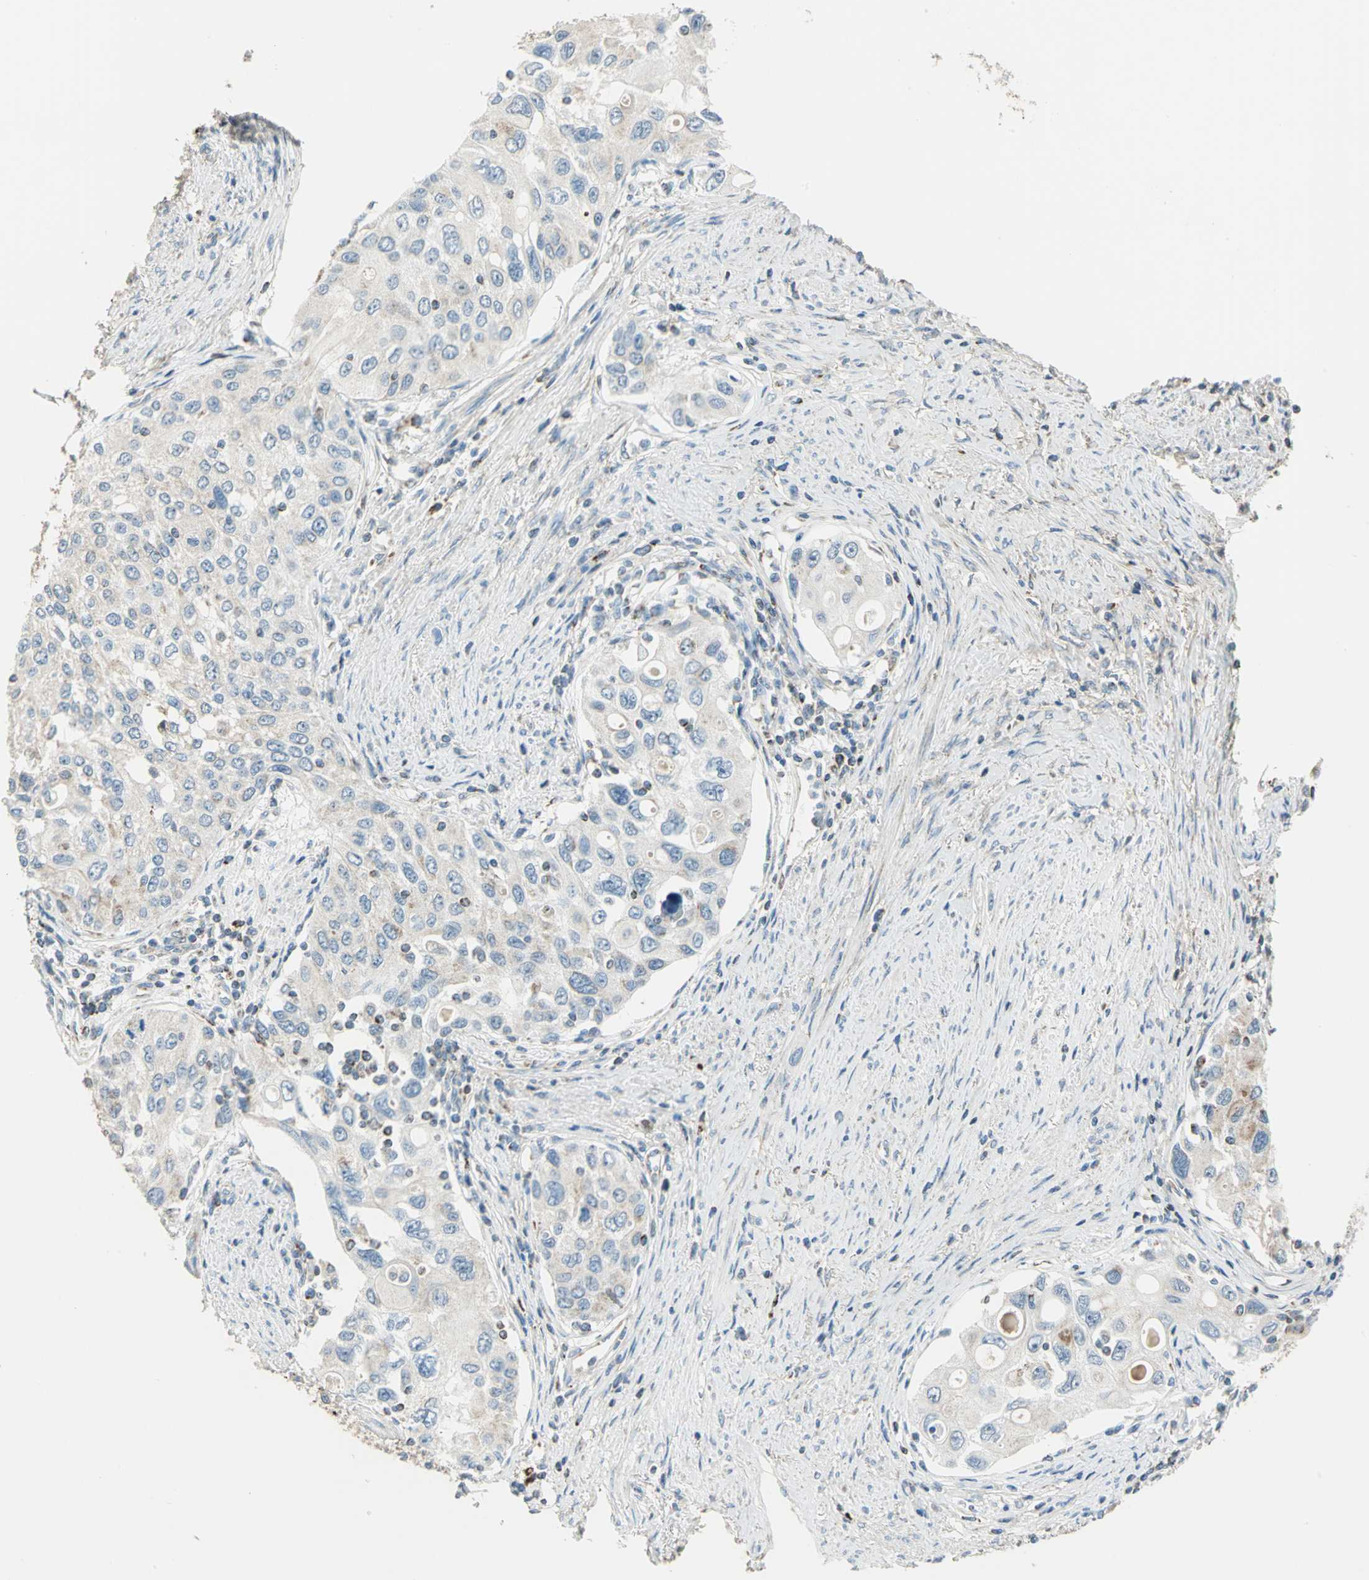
{"staining": {"intensity": "weak", "quantity": "<25%", "location": "cytoplasmic/membranous"}, "tissue": "urothelial cancer", "cell_type": "Tumor cells", "image_type": "cancer", "snomed": [{"axis": "morphology", "description": "Urothelial carcinoma, High grade"}, {"axis": "topography", "description": "Urinary bladder"}], "caption": "An immunohistochemistry (IHC) image of high-grade urothelial carcinoma is shown. There is no staining in tumor cells of high-grade urothelial carcinoma.", "gene": "ACADM", "patient": {"sex": "female", "age": 56}}